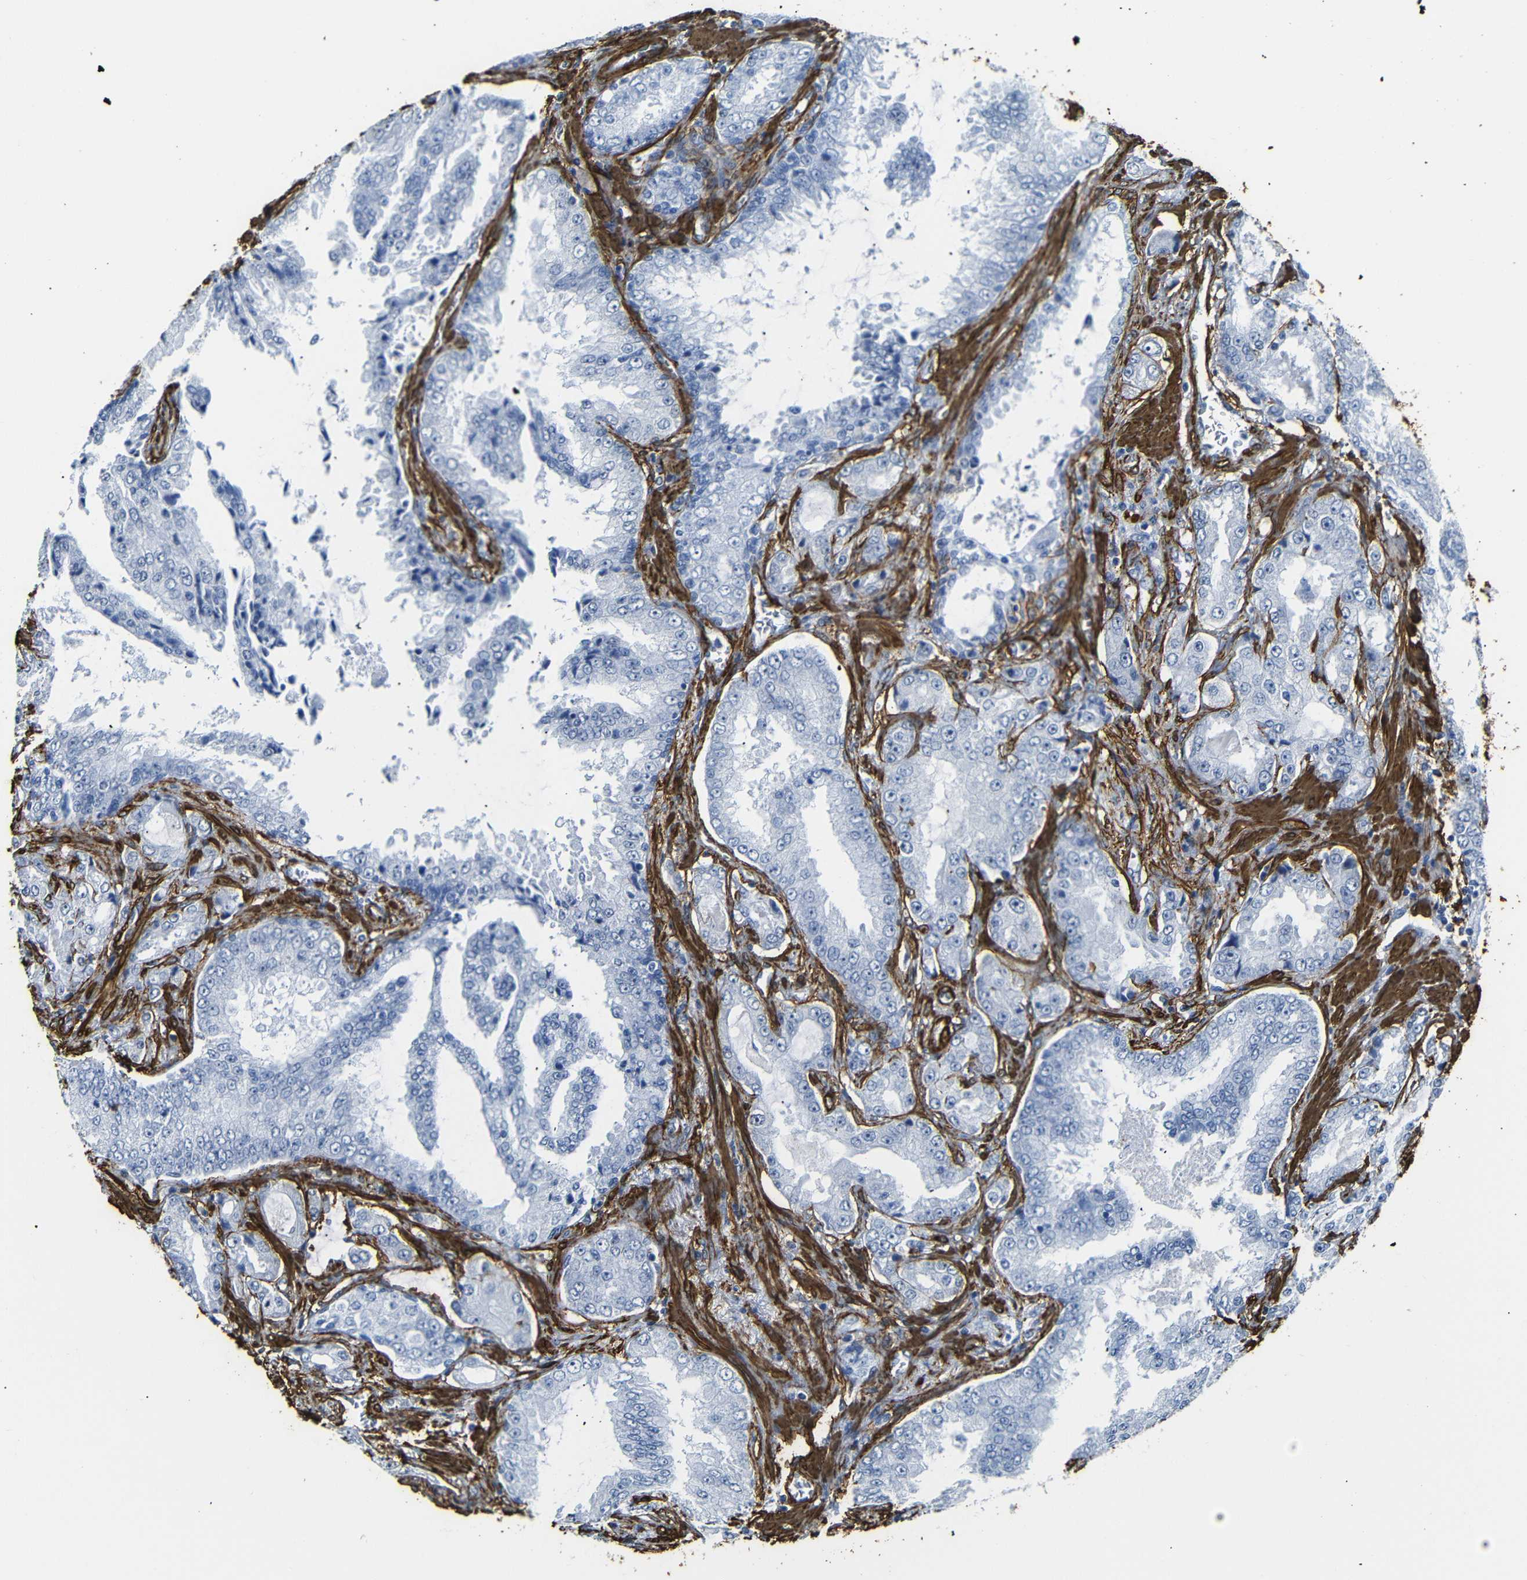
{"staining": {"intensity": "negative", "quantity": "none", "location": "none"}, "tissue": "prostate cancer", "cell_type": "Tumor cells", "image_type": "cancer", "snomed": [{"axis": "morphology", "description": "Adenocarcinoma, High grade"}, {"axis": "topography", "description": "Prostate"}], "caption": "This is an IHC histopathology image of human prostate cancer. There is no expression in tumor cells.", "gene": "ACTA2", "patient": {"sex": "male", "age": 73}}